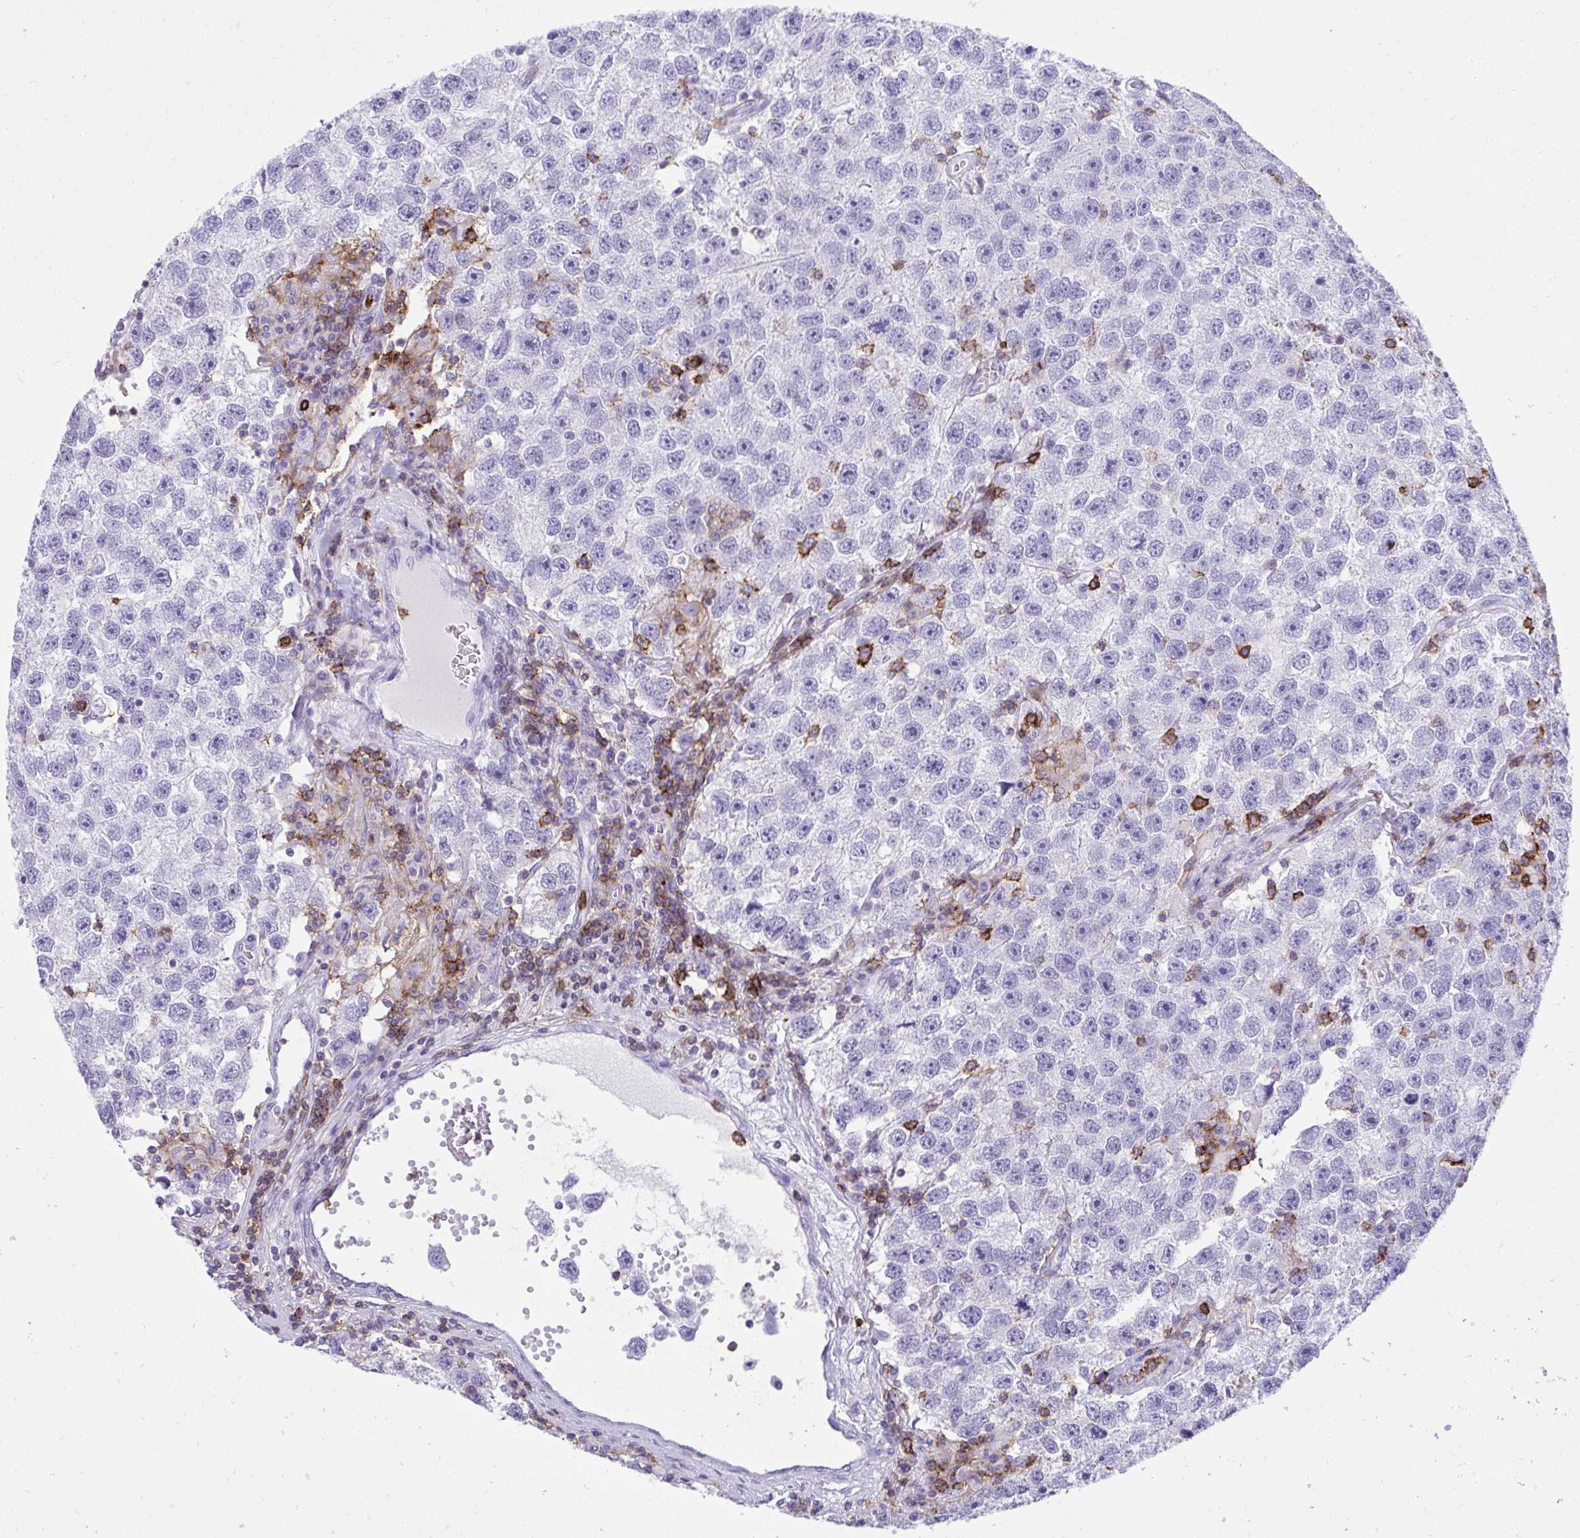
{"staining": {"intensity": "negative", "quantity": "none", "location": "none"}, "tissue": "testis cancer", "cell_type": "Tumor cells", "image_type": "cancer", "snomed": [{"axis": "morphology", "description": "Seminoma, NOS"}, {"axis": "topography", "description": "Testis"}], "caption": "Tumor cells are negative for brown protein staining in testis cancer.", "gene": "SPN", "patient": {"sex": "male", "age": 26}}